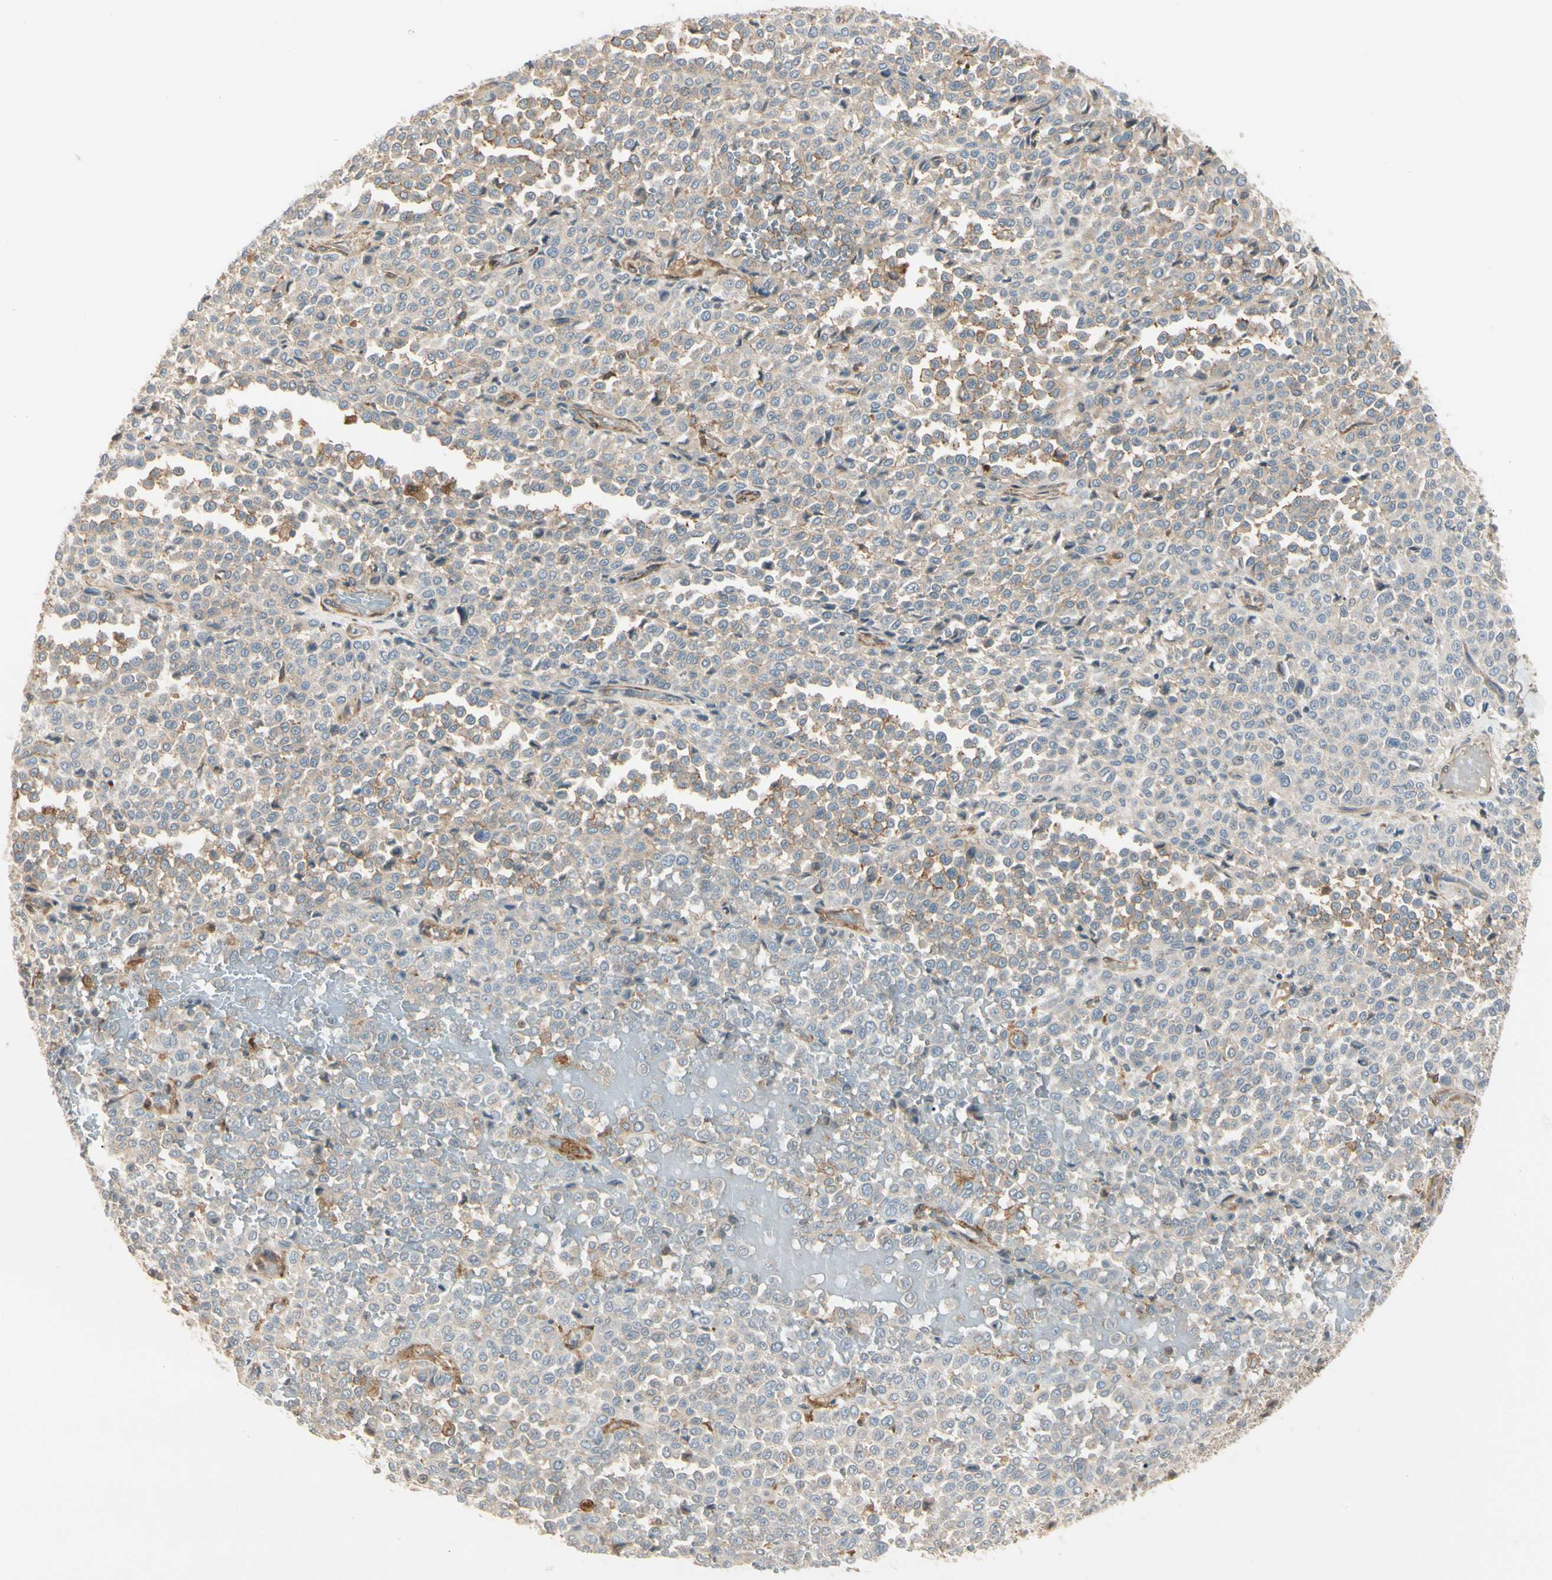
{"staining": {"intensity": "moderate", "quantity": ">75%", "location": "cytoplasmic/membranous"}, "tissue": "melanoma", "cell_type": "Tumor cells", "image_type": "cancer", "snomed": [{"axis": "morphology", "description": "Malignant melanoma, Metastatic site"}, {"axis": "topography", "description": "Pancreas"}], "caption": "A micrograph showing moderate cytoplasmic/membranous positivity in approximately >75% of tumor cells in melanoma, as visualized by brown immunohistochemical staining.", "gene": "F2R", "patient": {"sex": "female", "age": 30}}